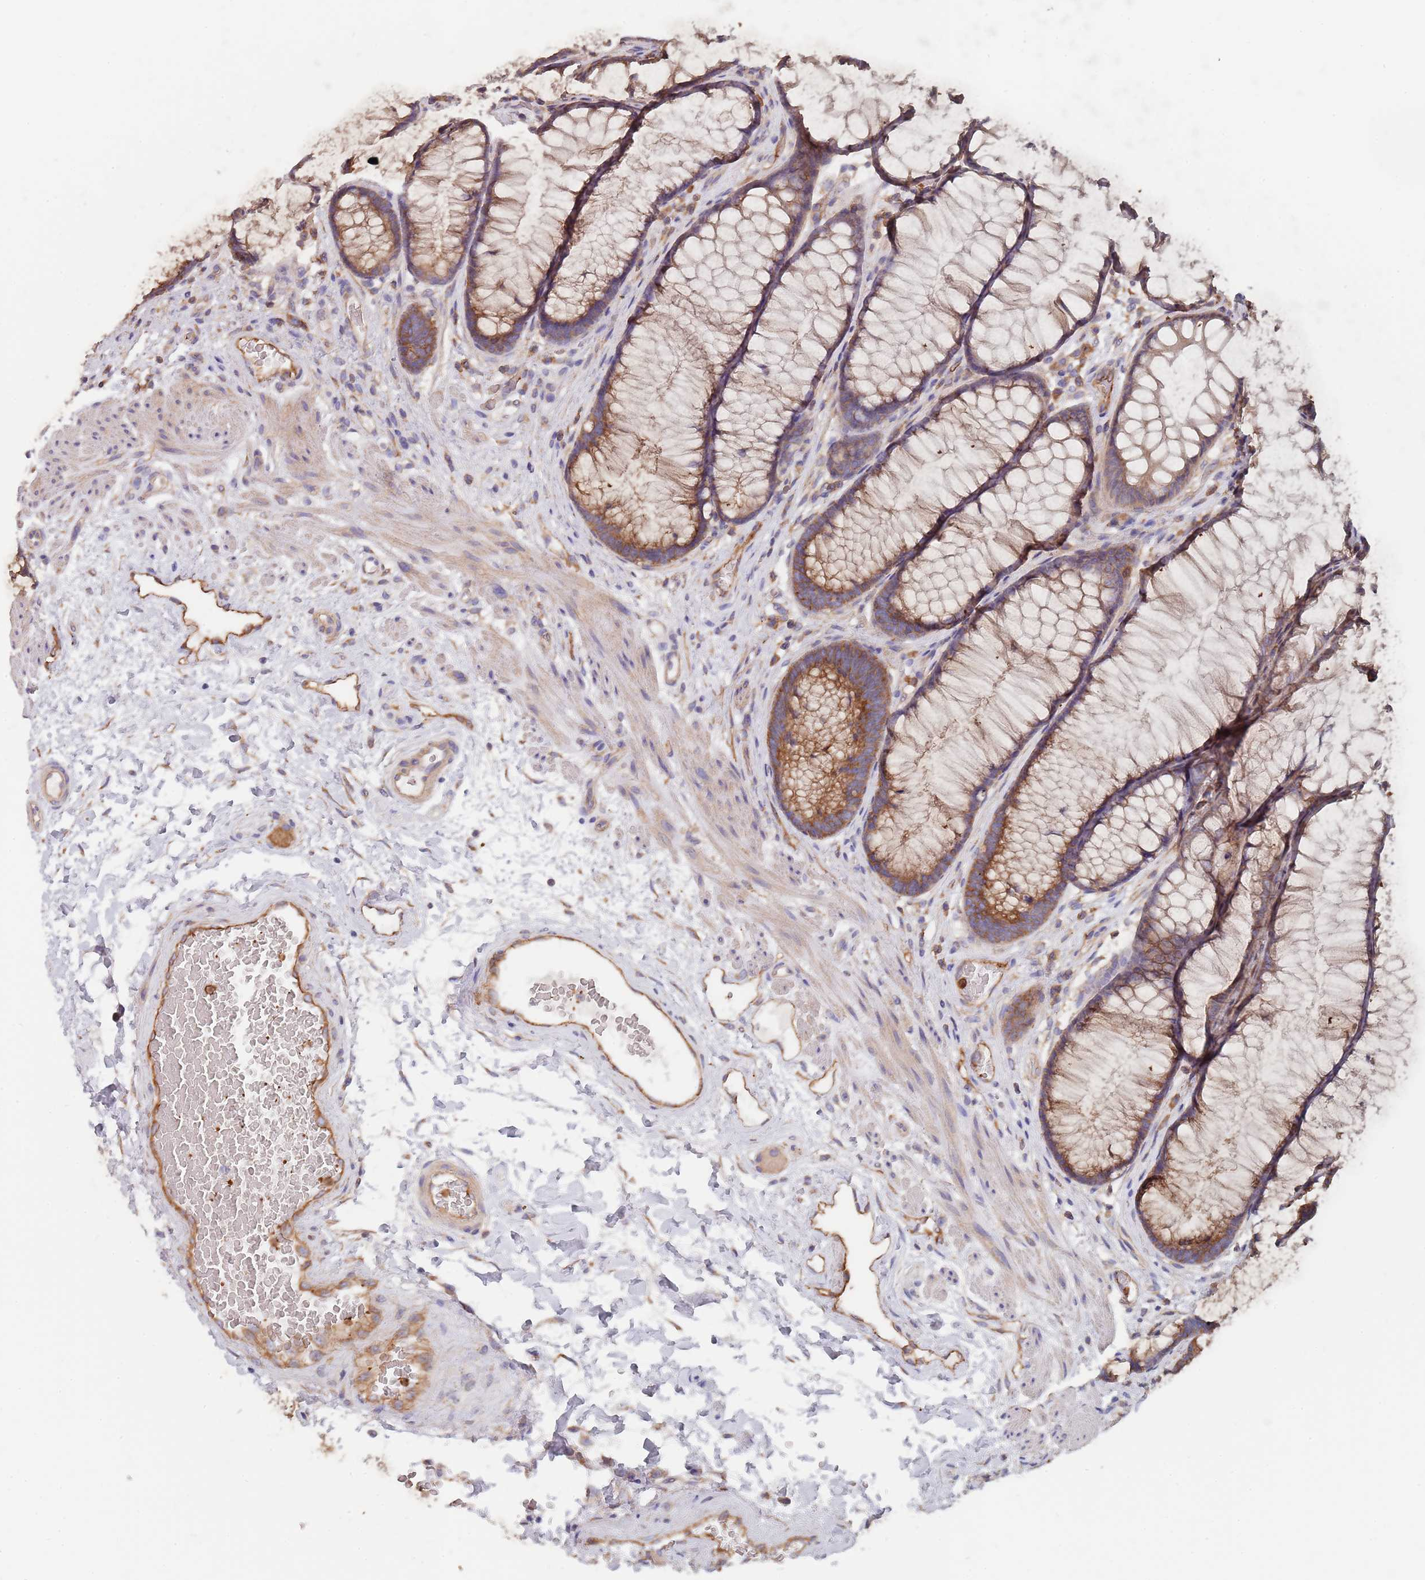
{"staining": {"intensity": "moderate", "quantity": ">75%", "location": "cytoplasmic/membranous"}, "tissue": "colon", "cell_type": "Endothelial cells", "image_type": "normal", "snomed": [{"axis": "morphology", "description": "Normal tissue, NOS"}, {"axis": "topography", "description": "Colon"}], "caption": "High-power microscopy captured an immunohistochemistry (IHC) image of unremarkable colon, revealing moderate cytoplasmic/membranous staining in about >75% of endothelial cells.", "gene": "DCUN1D3", "patient": {"sex": "female", "age": 82}}